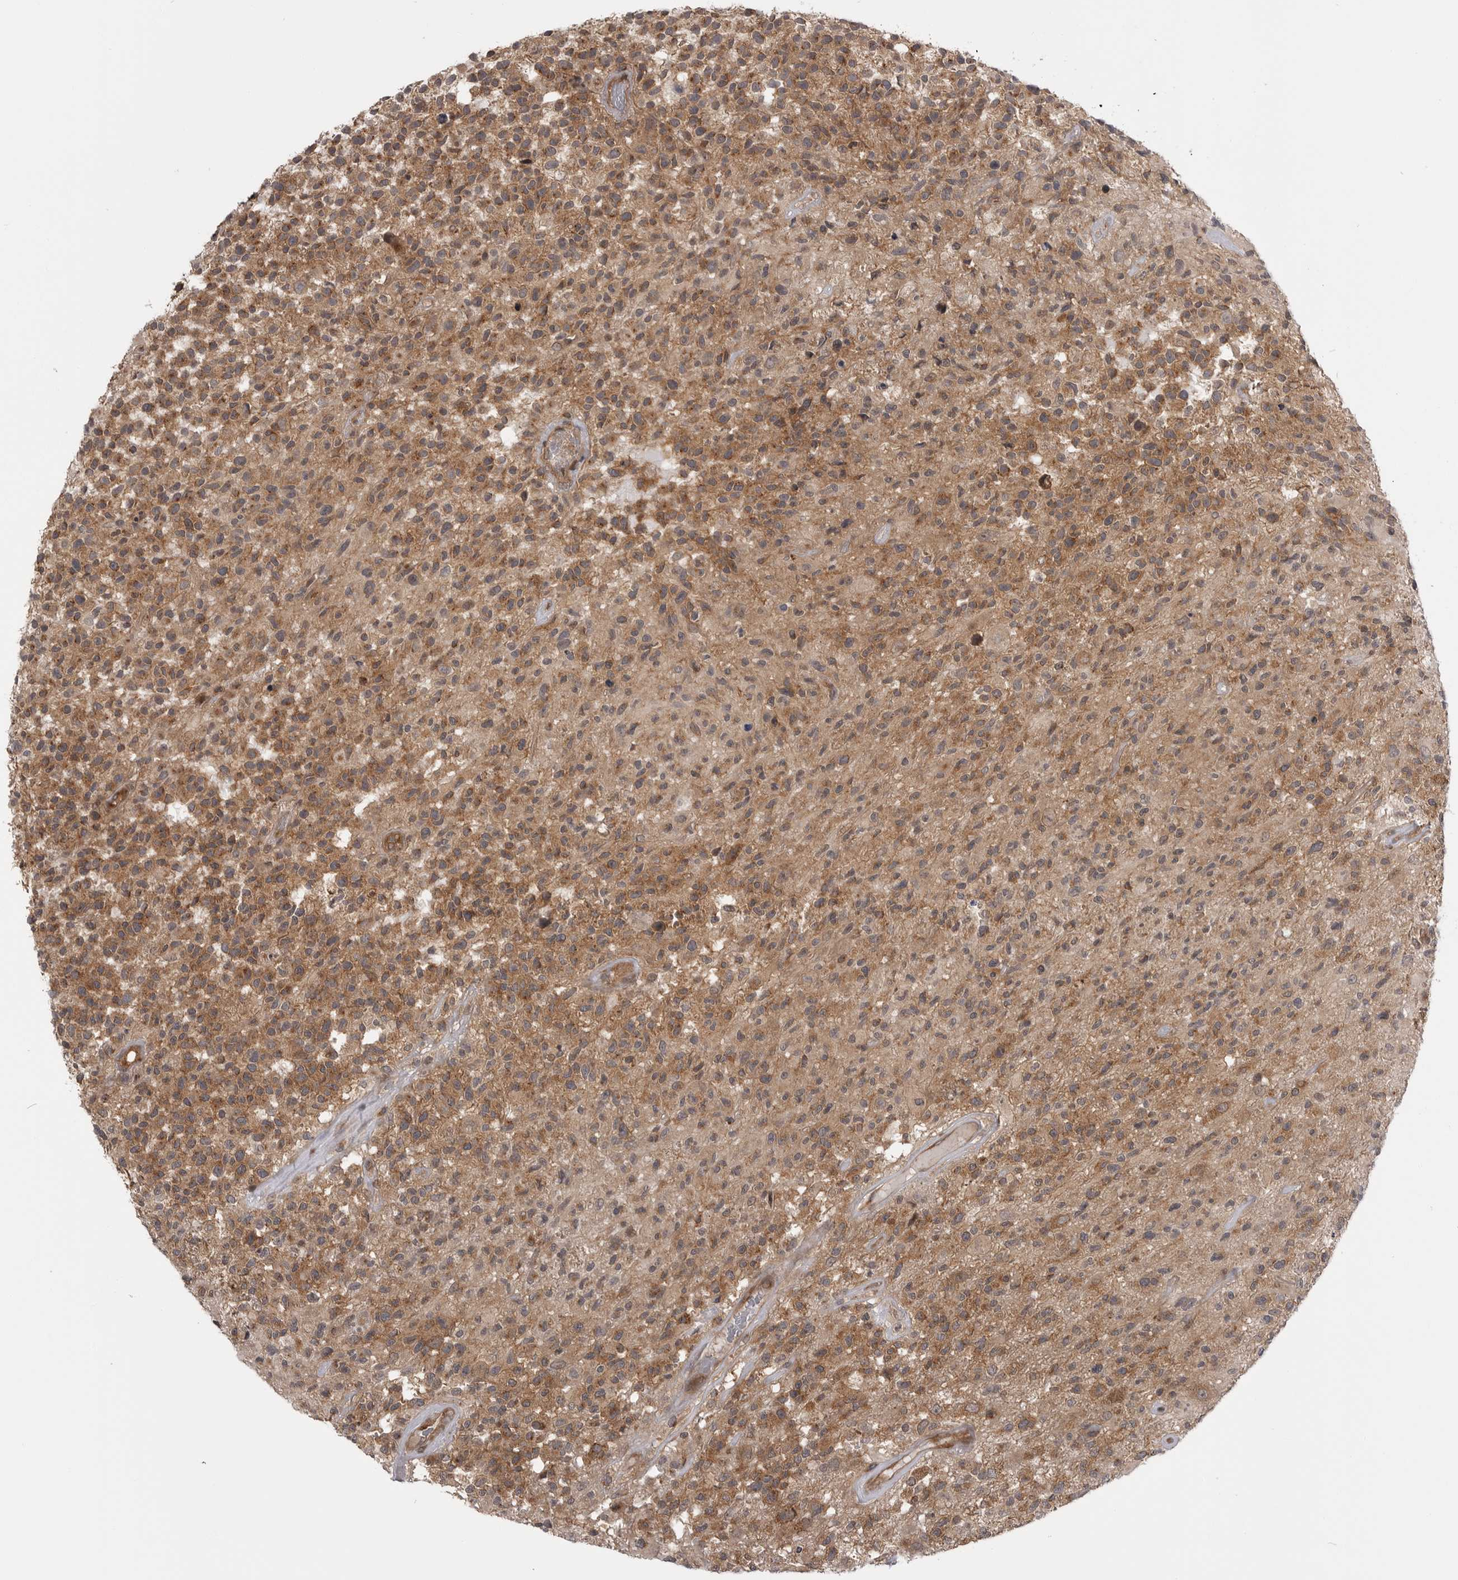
{"staining": {"intensity": "moderate", "quantity": ">75%", "location": "cytoplasmic/membranous"}, "tissue": "glioma", "cell_type": "Tumor cells", "image_type": "cancer", "snomed": [{"axis": "morphology", "description": "Glioma, malignant, High grade"}, {"axis": "morphology", "description": "Glioblastoma, NOS"}, {"axis": "topography", "description": "Brain"}], "caption": "Immunohistochemistry (IHC) (DAB) staining of human malignant glioma (high-grade) reveals moderate cytoplasmic/membranous protein staining in about >75% of tumor cells.", "gene": "PDCL", "patient": {"sex": "male", "age": 60}}